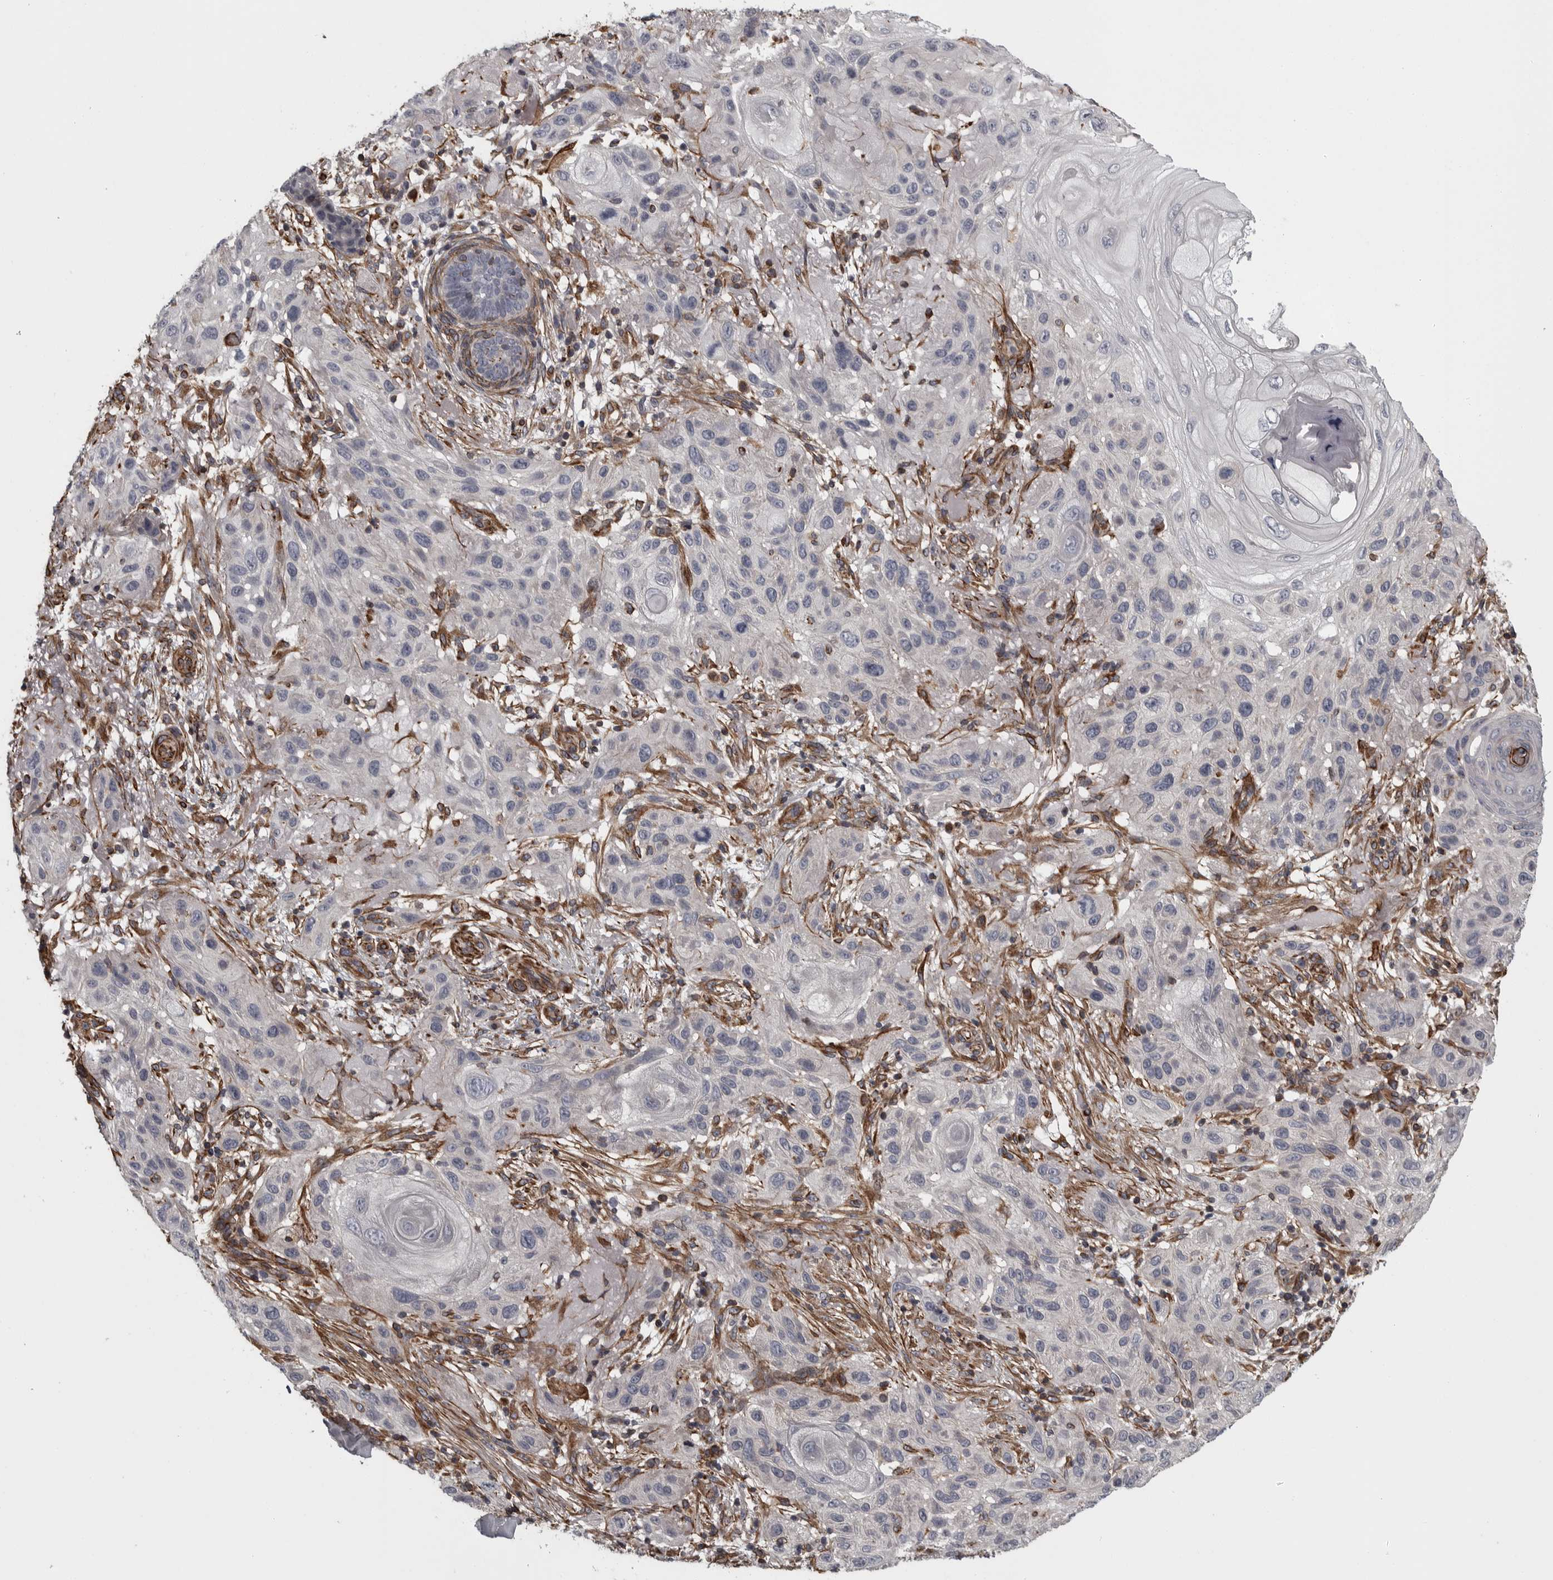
{"staining": {"intensity": "negative", "quantity": "none", "location": "none"}, "tissue": "skin cancer", "cell_type": "Tumor cells", "image_type": "cancer", "snomed": [{"axis": "morphology", "description": "Normal tissue, NOS"}, {"axis": "morphology", "description": "Squamous cell carcinoma, NOS"}, {"axis": "topography", "description": "Skin"}], "caption": "This is an immunohistochemistry (IHC) photomicrograph of human skin squamous cell carcinoma. There is no expression in tumor cells.", "gene": "FAAP100", "patient": {"sex": "female", "age": 96}}